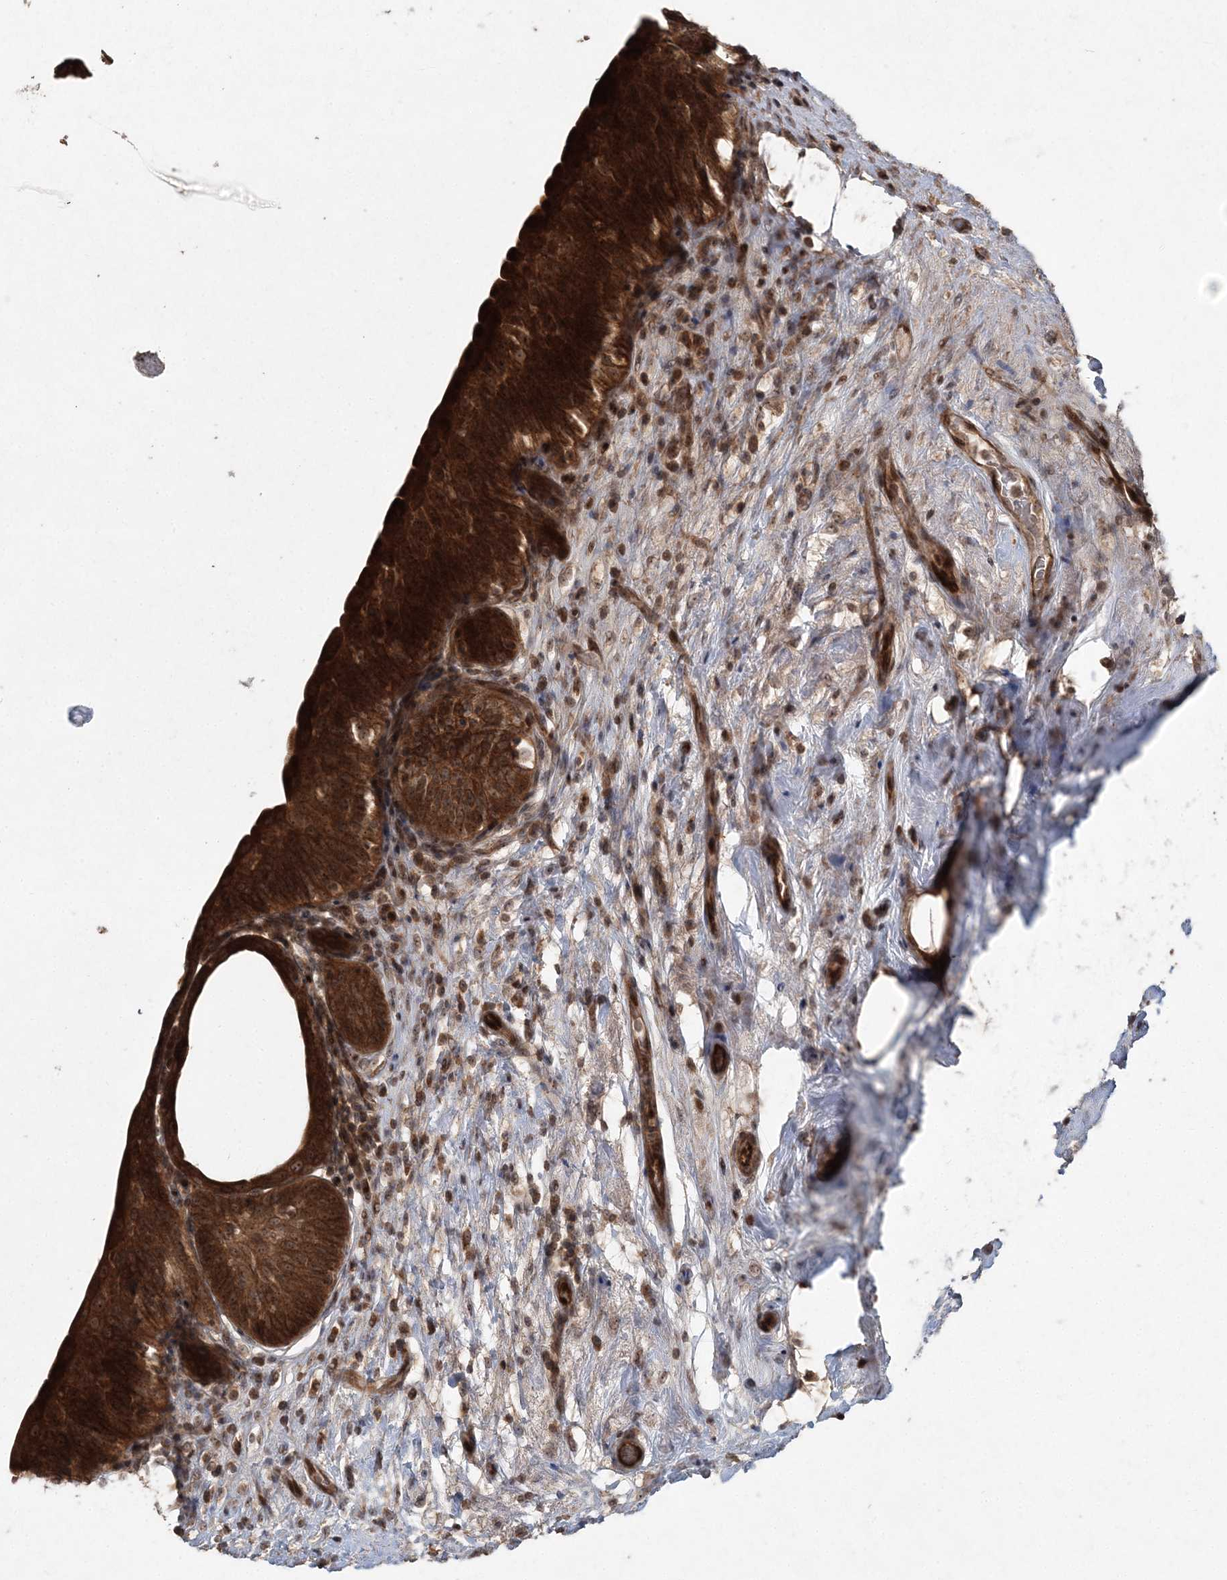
{"staining": {"intensity": "strong", "quantity": ">75%", "location": "cytoplasmic/membranous,nuclear"}, "tissue": "urinary bladder", "cell_type": "Urothelial cells", "image_type": "normal", "snomed": [{"axis": "morphology", "description": "Normal tissue, NOS"}, {"axis": "topography", "description": "Urinary bladder"}], "caption": "Urinary bladder stained with DAB (3,3'-diaminobenzidine) IHC exhibits high levels of strong cytoplasmic/membranous,nuclear staining in about >75% of urothelial cells. The staining was performed using DAB, with brown indicating positive protein expression. Nuclei are stained blue with hematoxylin.", "gene": "SERINC1", "patient": {"sex": "male", "age": 83}}